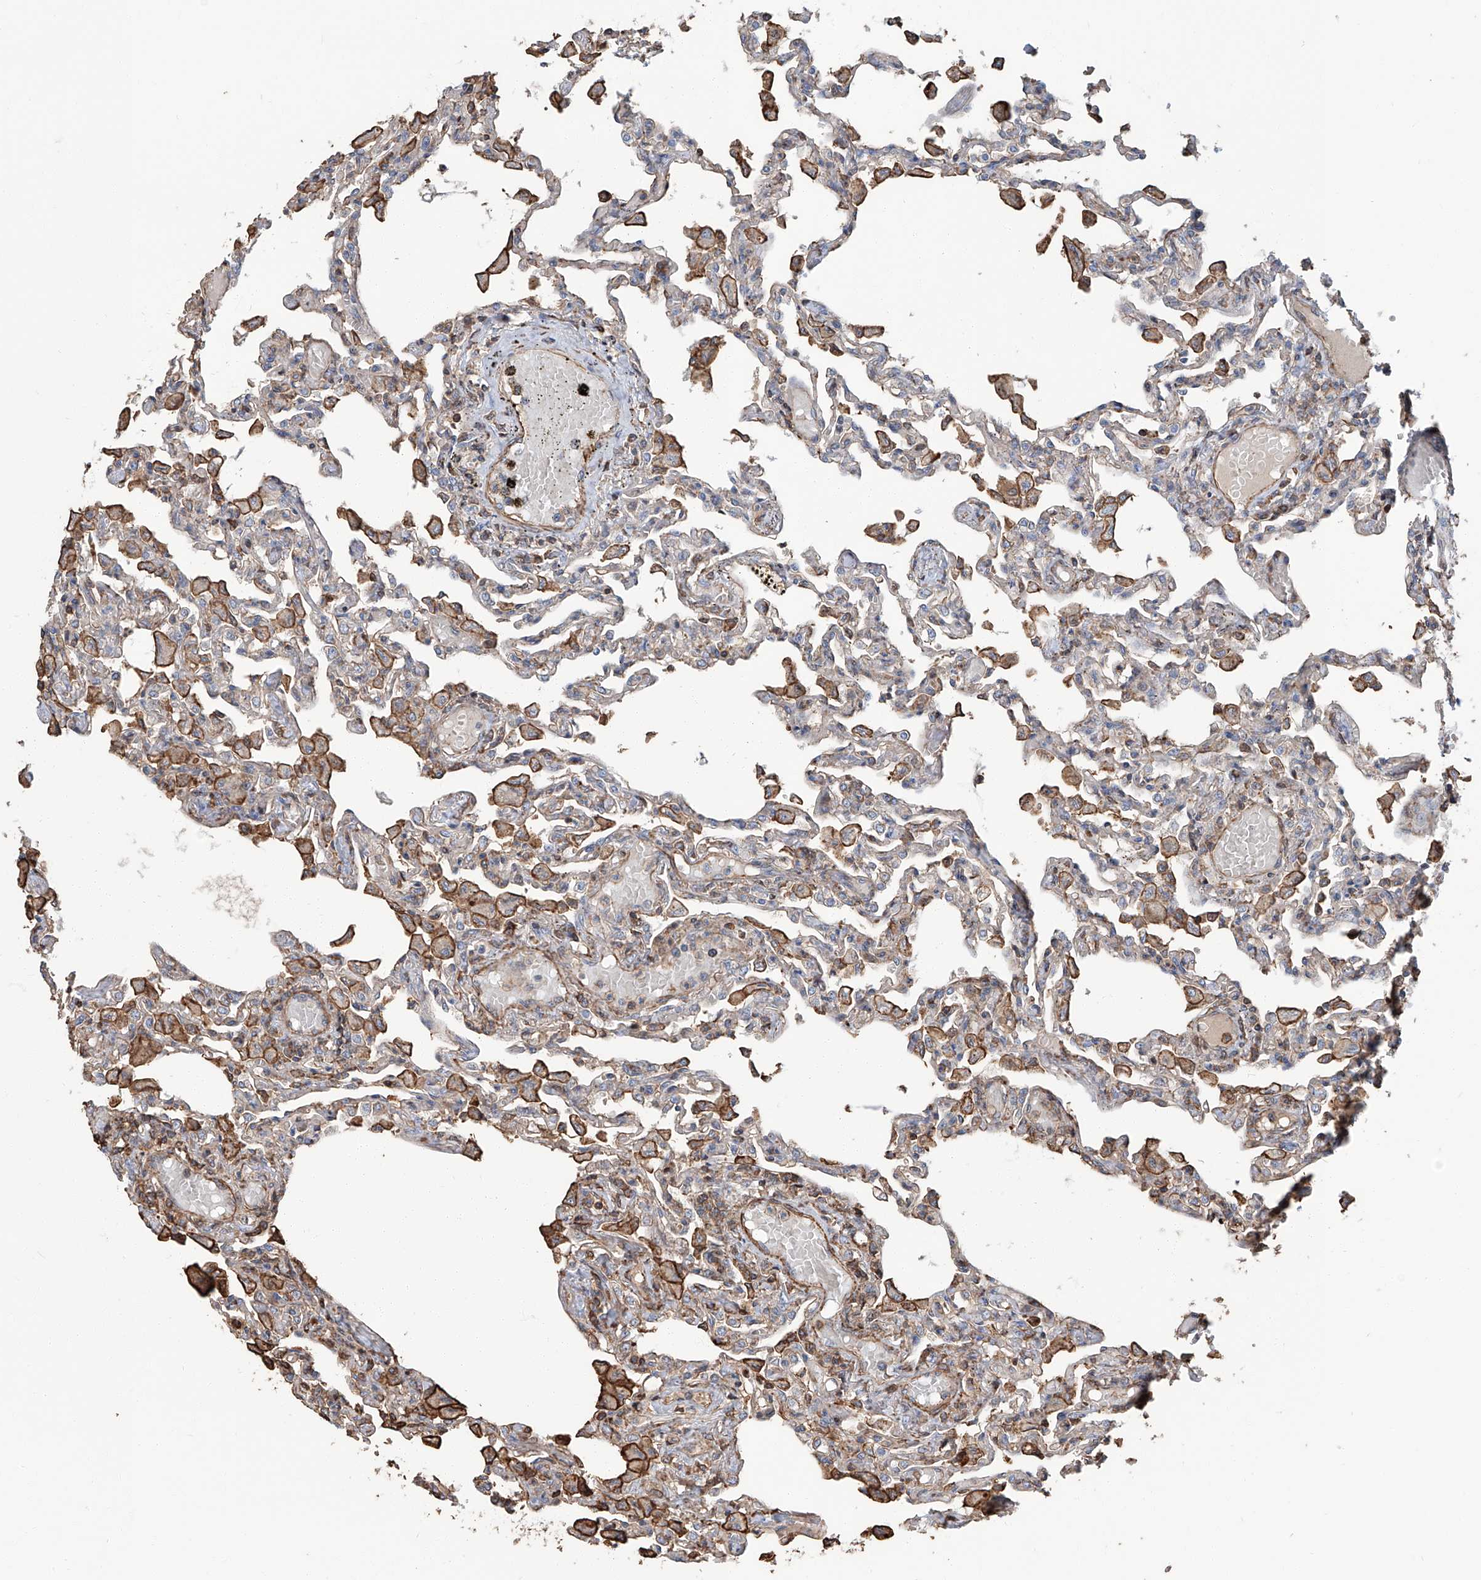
{"staining": {"intensity": "weak", "quantity": "25%-75%", "location": "cytoplasmic/membranous"}, "tissue": "lung", "cell_type": "Alveolar cells", "image_type": "normal", "snomed": [{"axis": "morphology", "description": "Normal tissue, NOS"}, {"axis": "topography", "description": "Bronchus"}, {"axis": "topography", "description": "Lung"}], "caption": "Alveolar cells demonstrate weak cytoplasmic/membranous positivity in approximately 25%-75% of cells in benign lung. (Stains: DAB in brown, nuclei in blue, Microscopy: brightfield microscopy at high magnification).", "gene": "PIEZO2", "patient": {"sex": "female", "age": 49}}